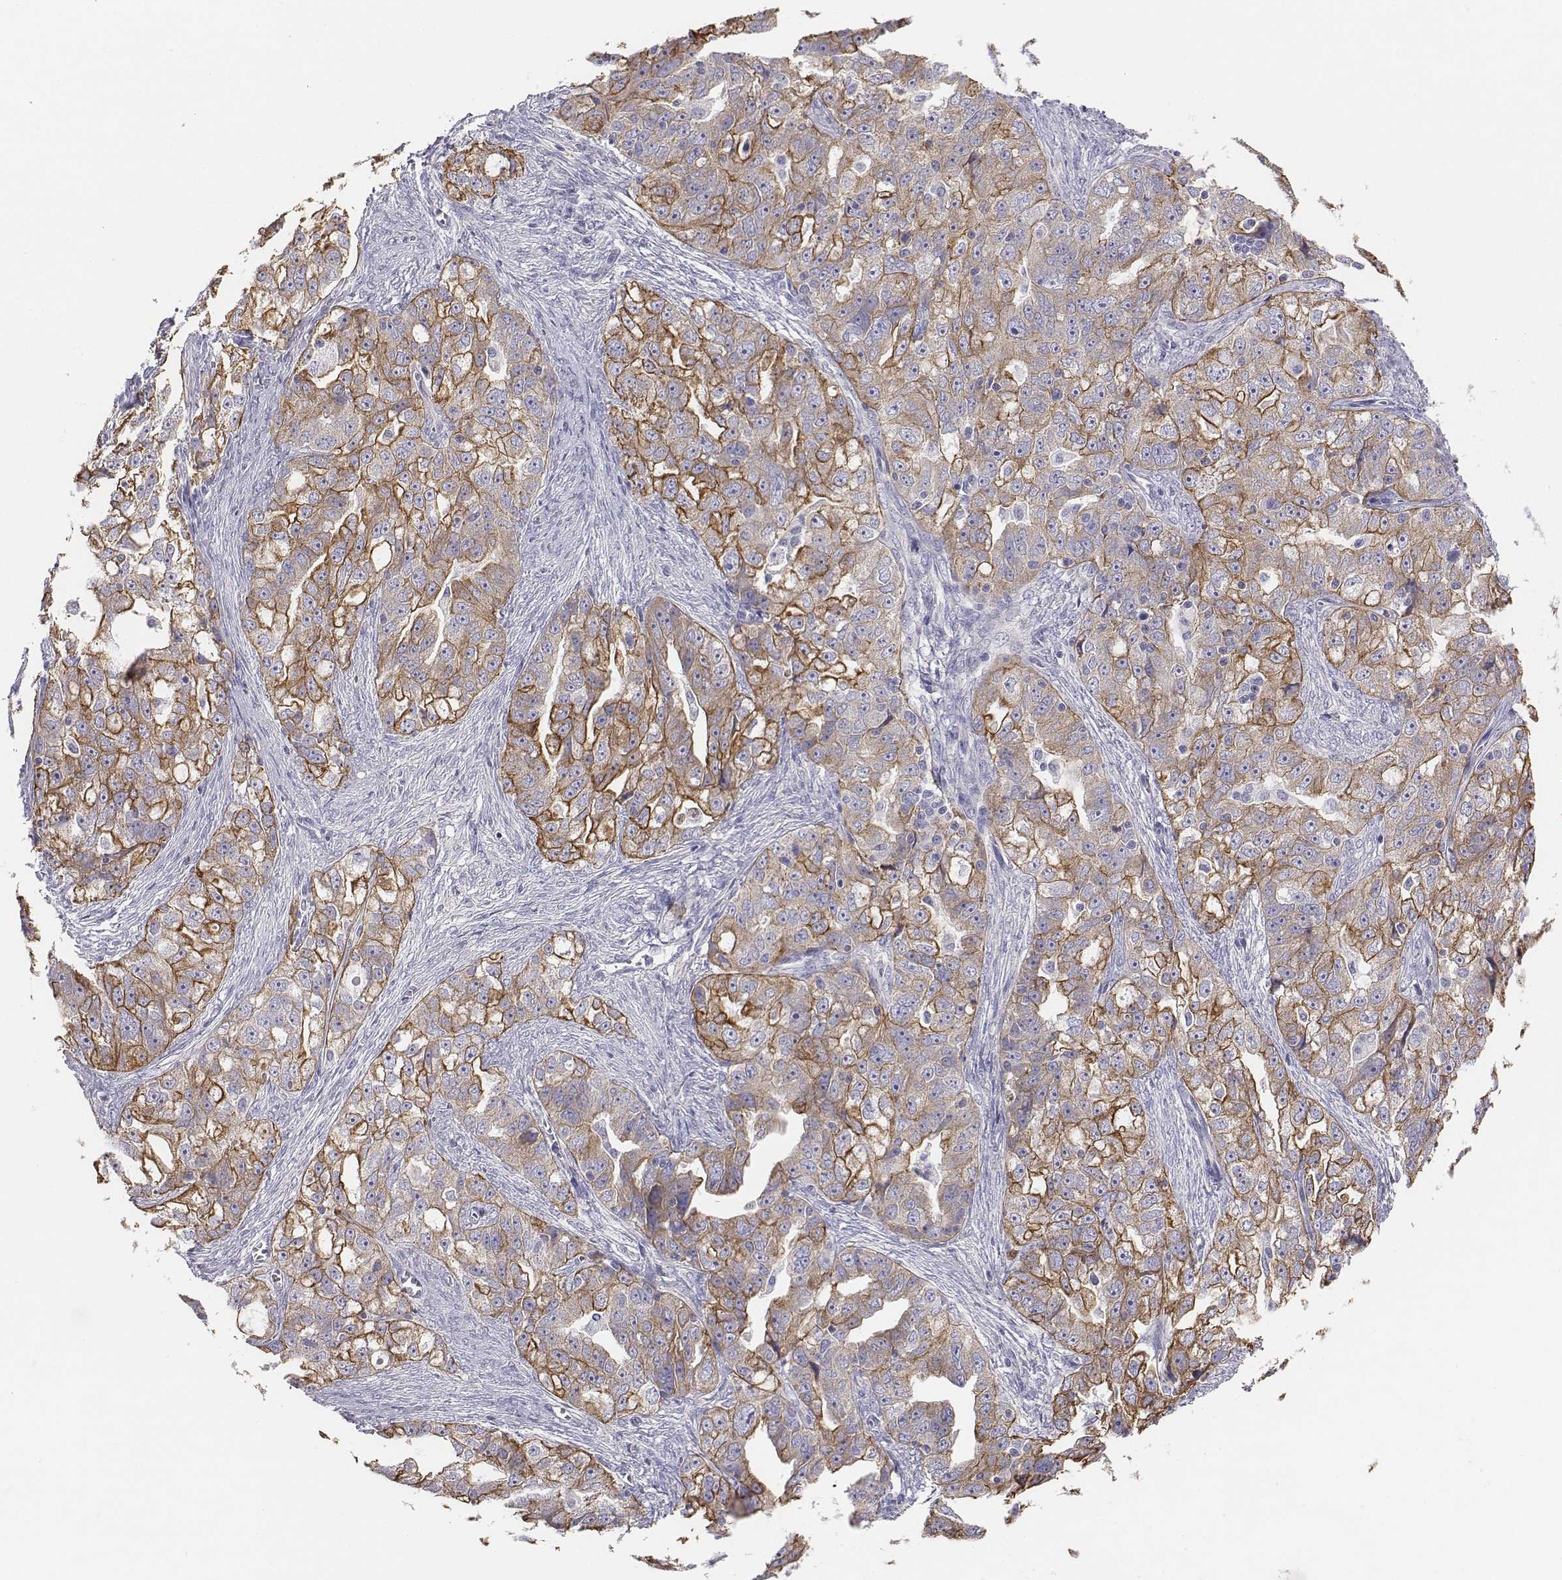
{"staining": {"intensity": "moderate", "quantity": "<25%", "location": "cytoplasmic/membranous"}, "tissue": "ovarian cancer", "cell_type": "Tumor cells", "image_type": "cancer", "snomed": [{"axis": "morphology", "description": "Cystadenocarcinoma, serous, NOS"}, {"axis": "topography", "description": "Ovary"}], "caption": "Tumor cells demonstrate low levels of moderate cytoplasmic/membranous staining in about <25% of cells in human serous cystadenocarcinoma (ovarian).", "gene": "CHST14", "patient": {"sex": "female", "age": 51}}